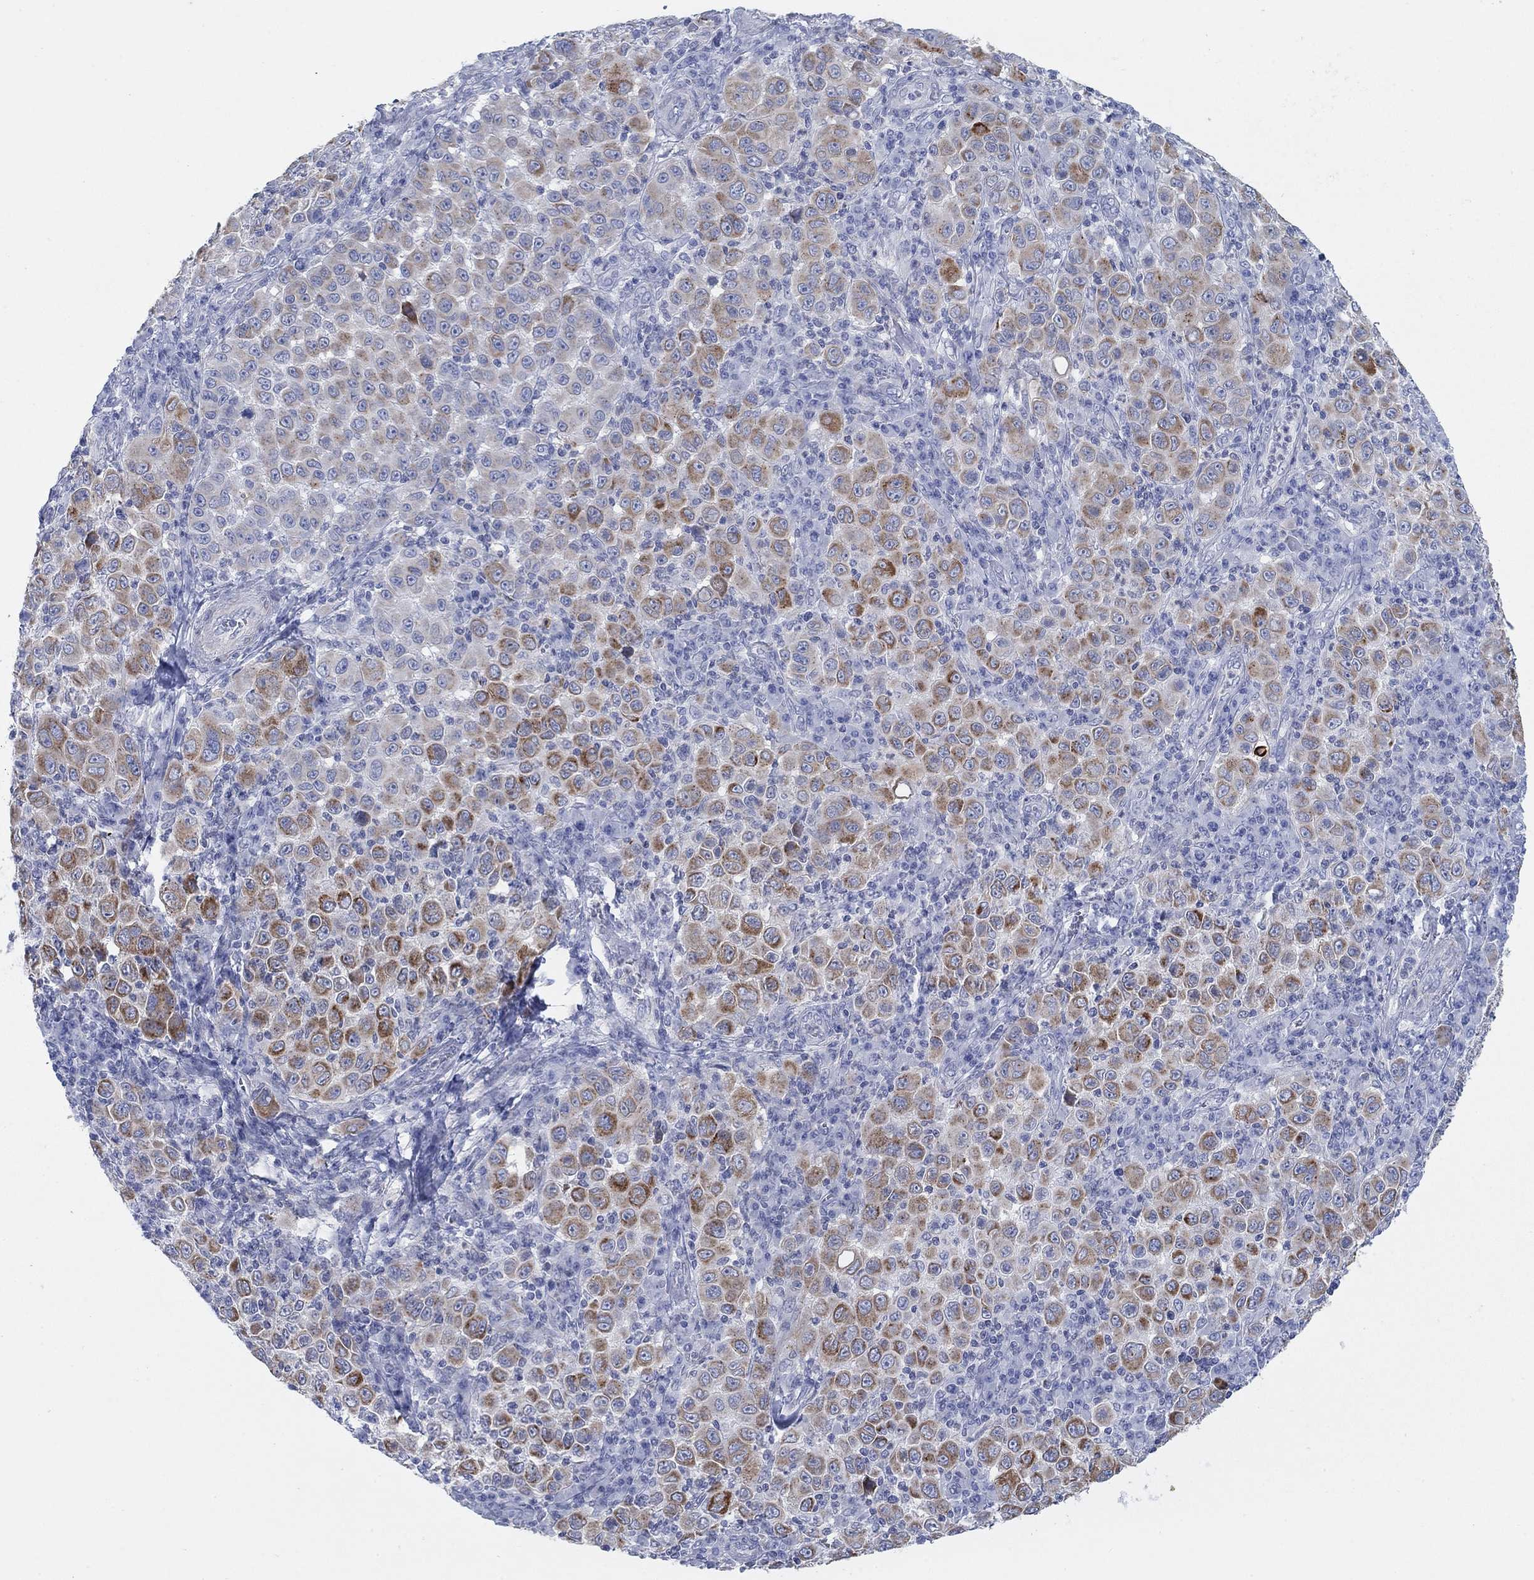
{"staining": {"intensity": "moderate", "quantity": ">75%", "location": "cytoplasmic/membranous"}, "tissue": "melanoma", "cell_type": "Tumor cells", "image_type": "cancer", "snomed": [{"axis": "morphology", "description": "Malignant melanoma, NOS"}, {"axis": "topography", "description": "Skin"}], "caption": "High-magnification brightfield microscopy of melanoma stained with DAB (3,3'-diaminobenzidine) (brown) and counterstained with hematoxylin (blue). tumor cells exhibit moderate cytoplasmic/membranous positivity is appreciated in approximately>75% of cells. (Stains: DAB (3,3'-diaminobenzidine) in brown, nuclei in blue, Microscopy: brightfield microscopy at high magnification).", "gene": "SCCPDH", "patient": {"sex": "female", "age": 57}}